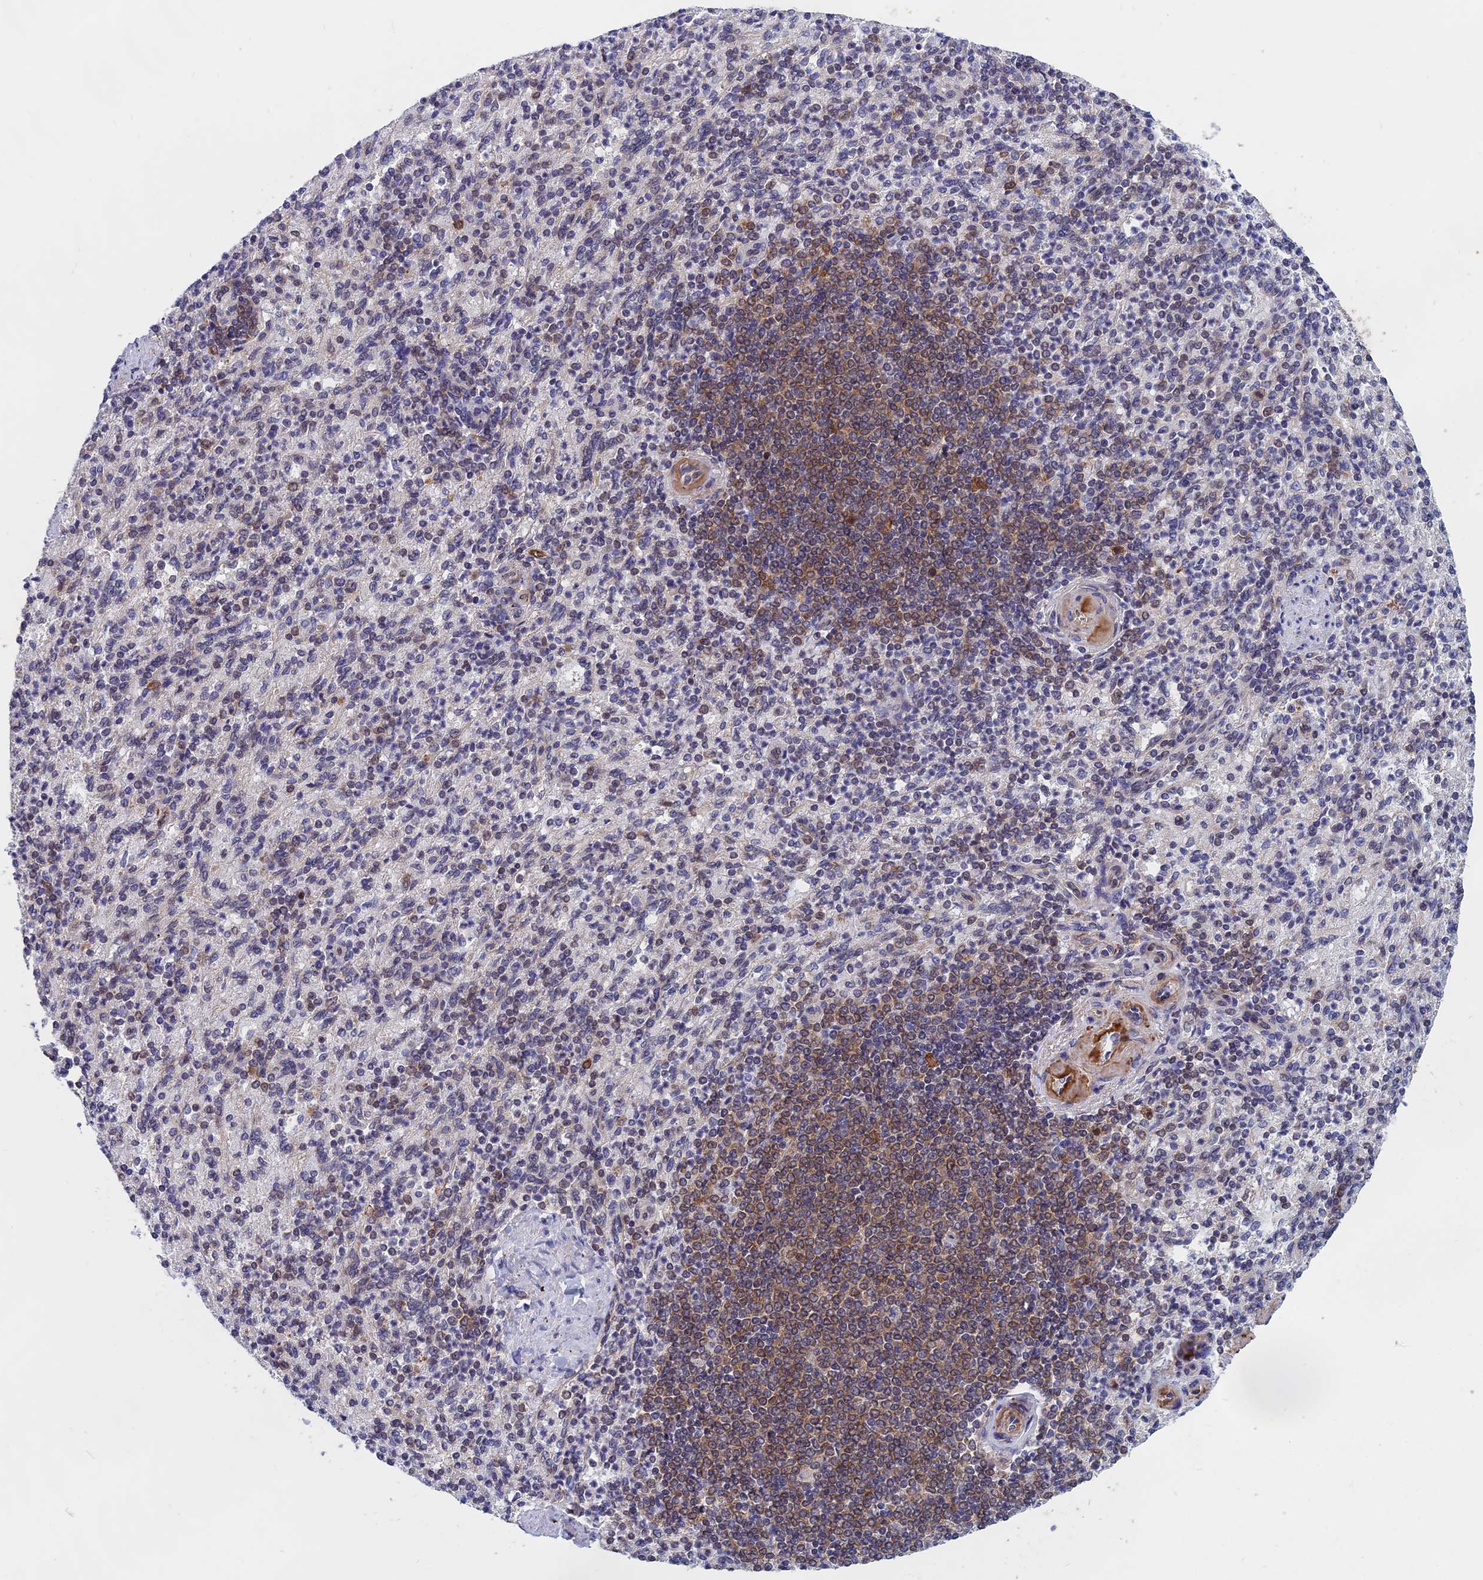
{"staining": {"intensity": "negative", "quantity": "none", "location": "none"}, "tissue": "spleen", "cell_type": "Cells in red pulp", "image_type": "normal", "snomed": [{"axis": "morphology", "description": "Normal tissue, NOS"}, {"axis": "topography", "description": "Spleen"}], "caption": "This is an immunohistochemistry (IHC) image of normal spleen. There is no expression in cells in red pulp.", "gene": "NAA10", "patient": {"sex": "female", "age": 74}}